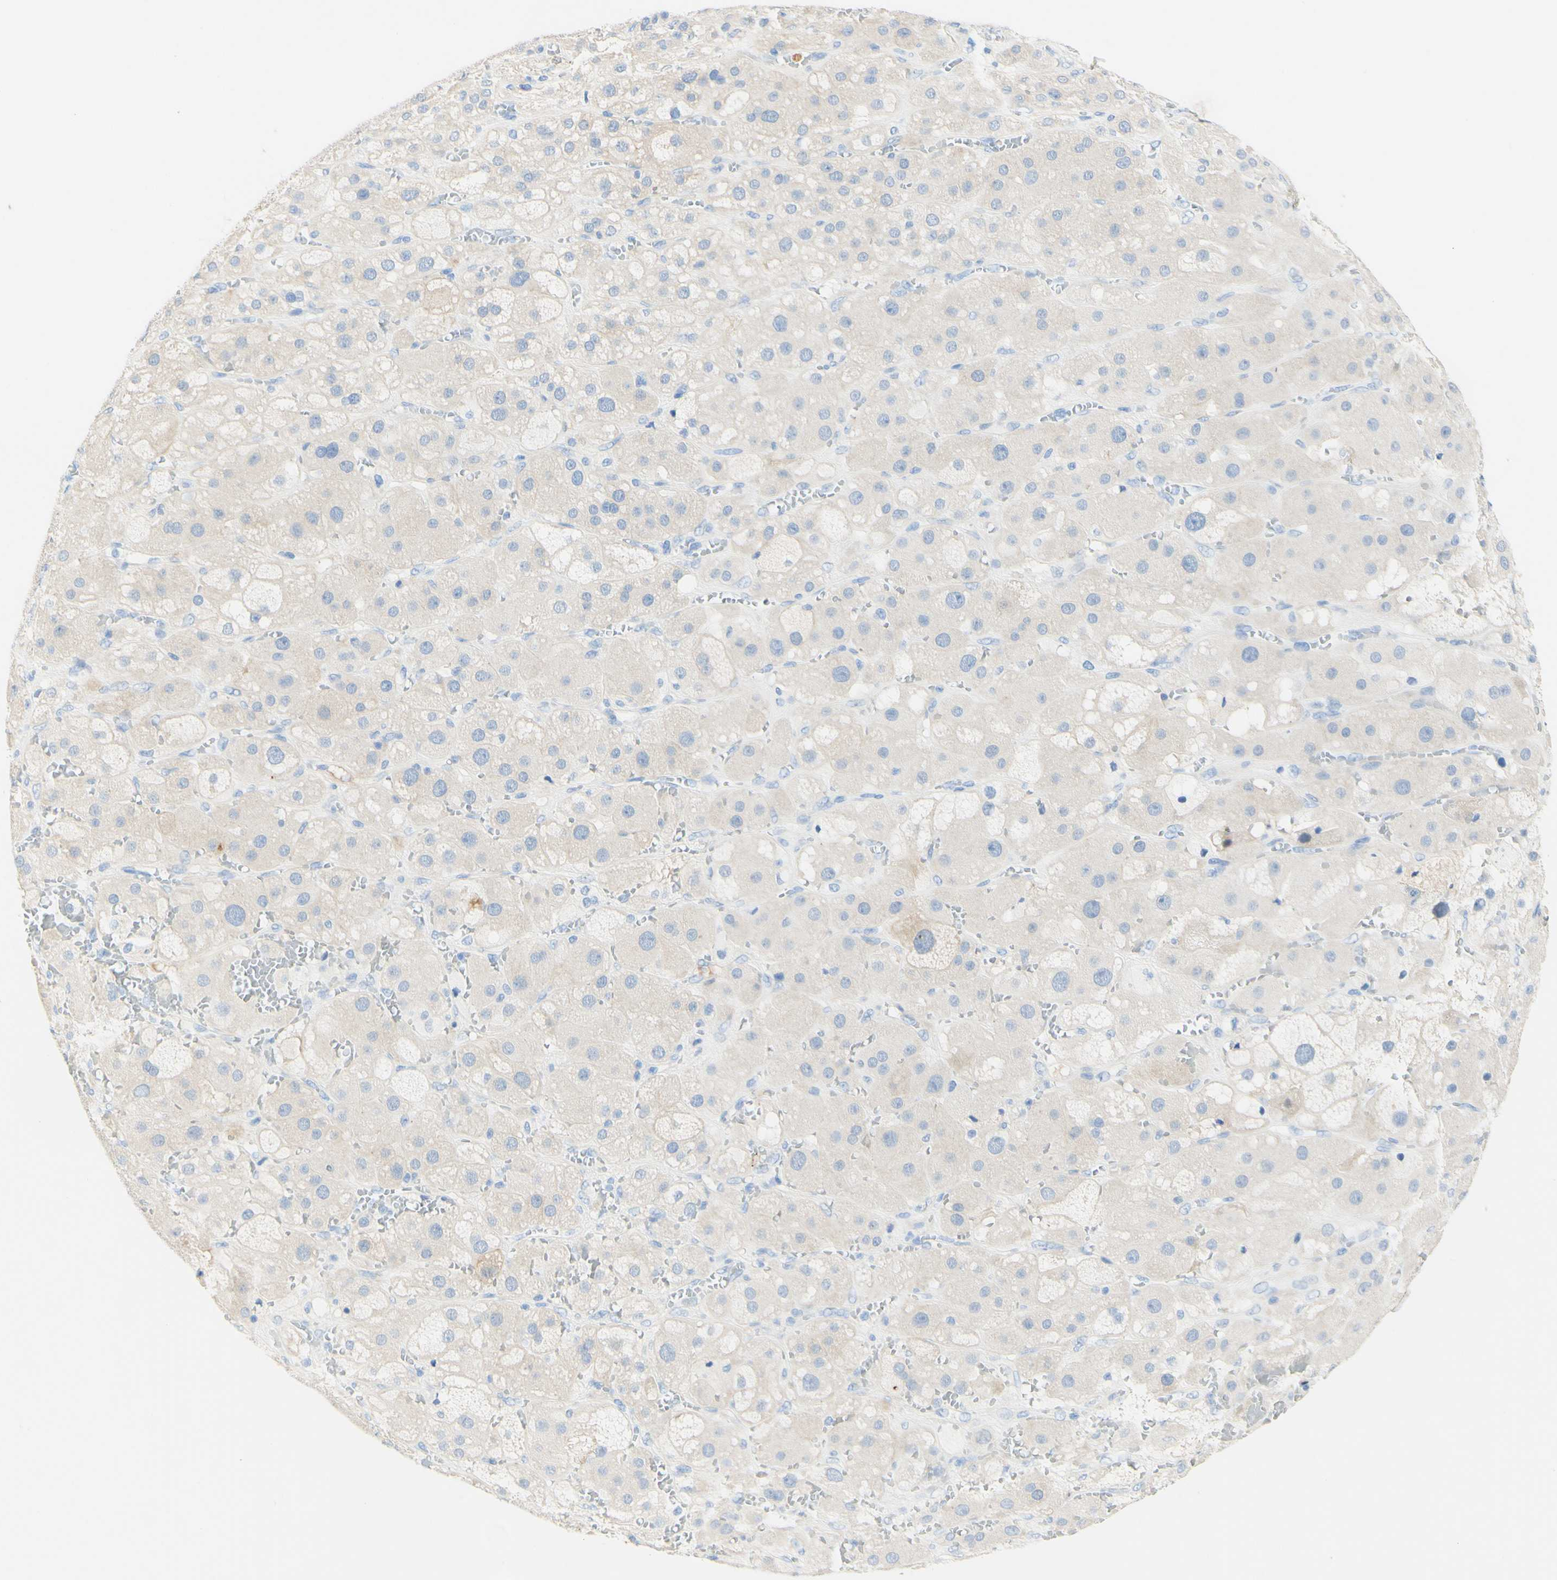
{"staining": {"intensity": "weak", "quantity": ">75%", "location": "cytoplasmic/membranous"}, "tissue": "adrenal gland", "cell_type": "Glandular cells", "image_type": "normal", "snomed": [{"axis": "morphology", "description": "Normal tissue, NOS"}, {"axis": "topography", "description": "Adrenal gland"}], "caption": "Adrenal gland stained with IHC exhibits weak cytoplasmic/membranous staining in about >75% of glandular cells.", "gene": "PIGR", "patient": {"sex": "female", "age": 47}}